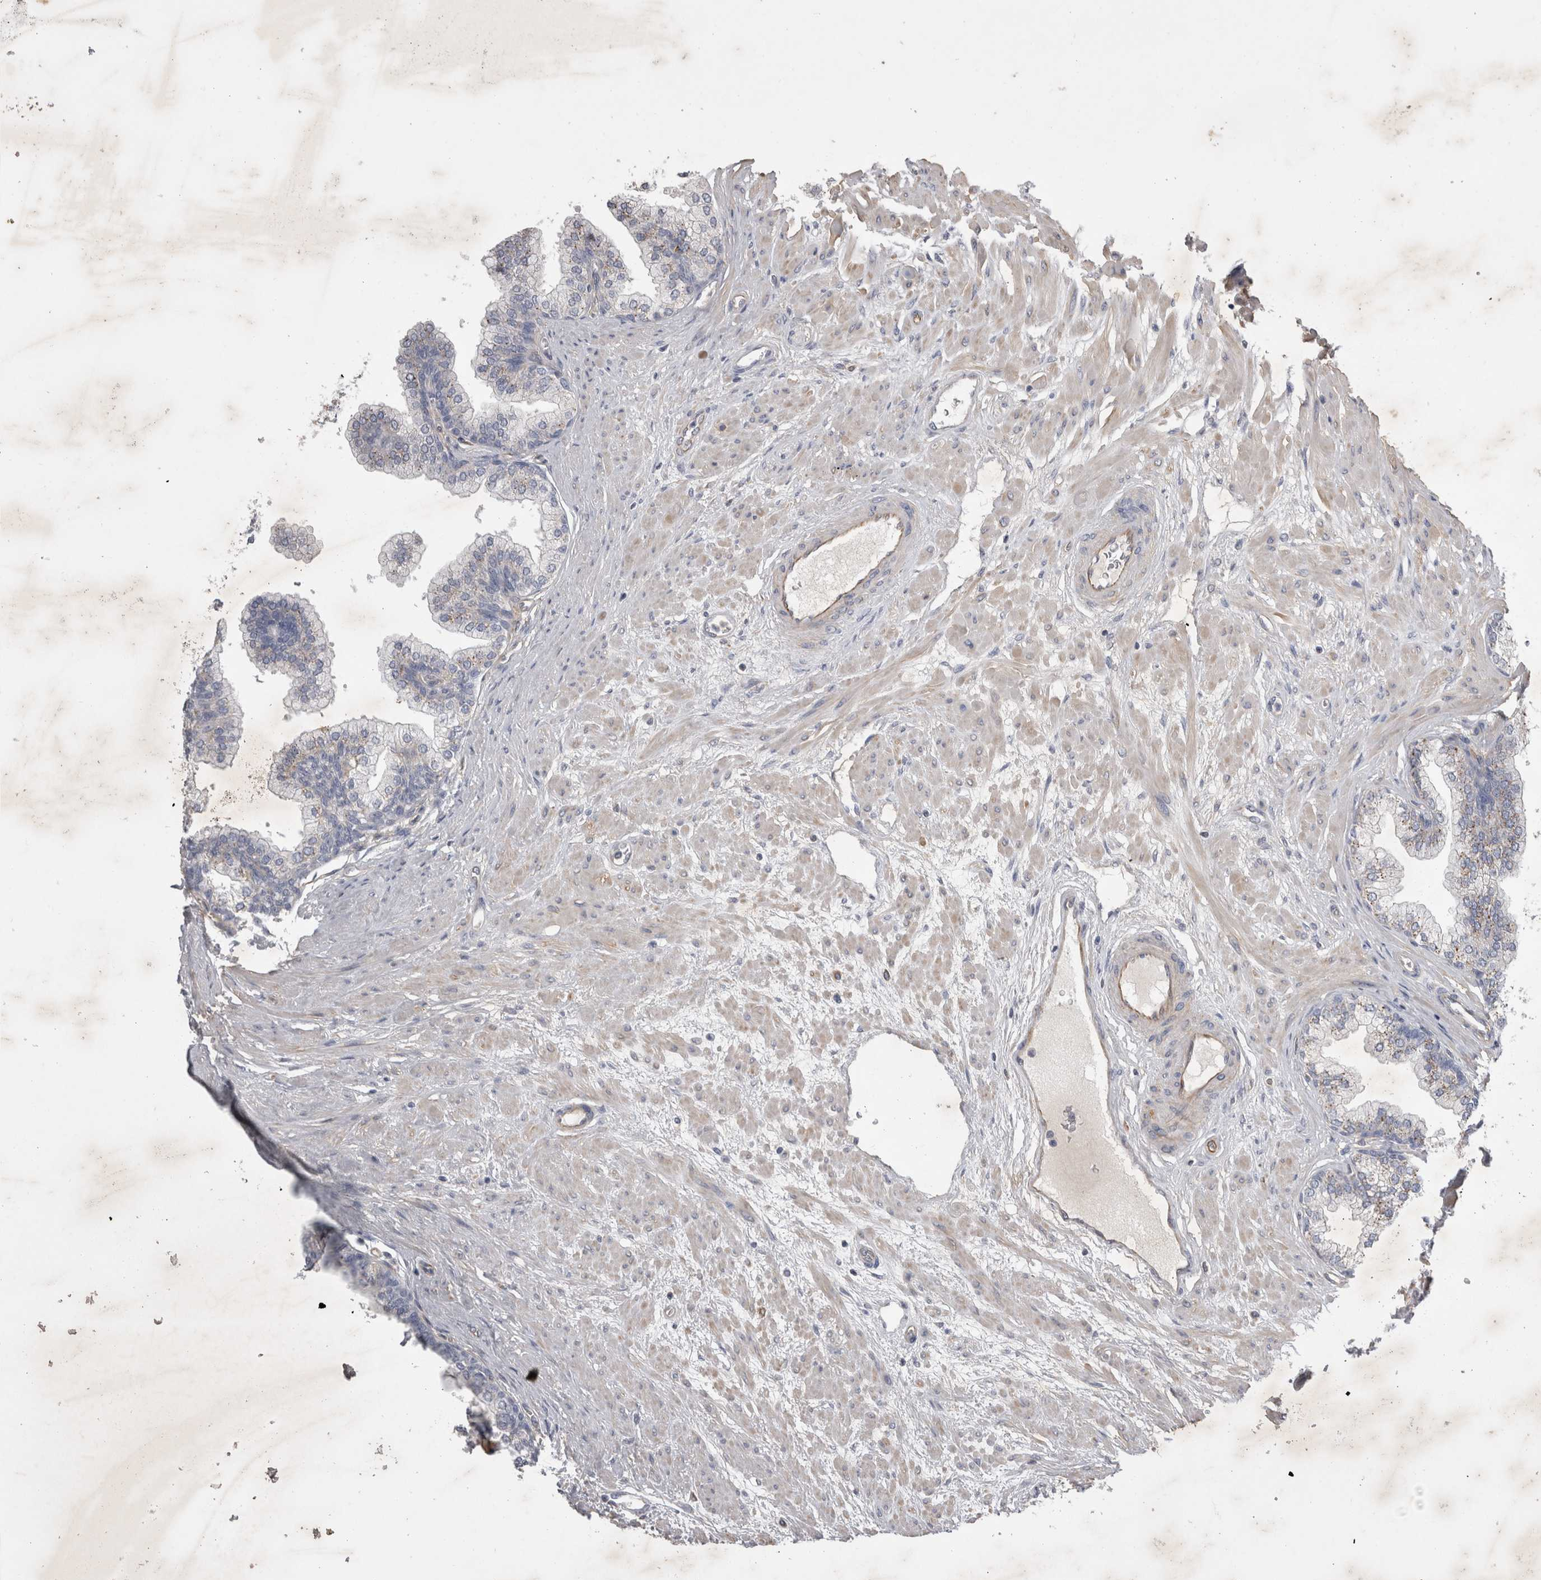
{"staining": {"intensity": "weak", "quantity": "<25%", "location": "cytoplasmic/membranous"}, "tissue": "prostate", "cell_type": "Glandular cells", "image_type": "normal", "snomed": [{"axis": "morphology", "description": "Normal tissue, NOS"}, {"axis": "morphology", "description": "Urothelial carcinoma, Low grade"}, {"axis": "topography", "description": "Urinary bladder"}, {"axis": "topography", "description": "Prostate"}], "caption": "IHC micrograph of normal human prostate stained for a protein (brown), which displays no positivity in glandular cells.", "gene": "STRADB", "patient": {"sex": "male", "age": 60}}